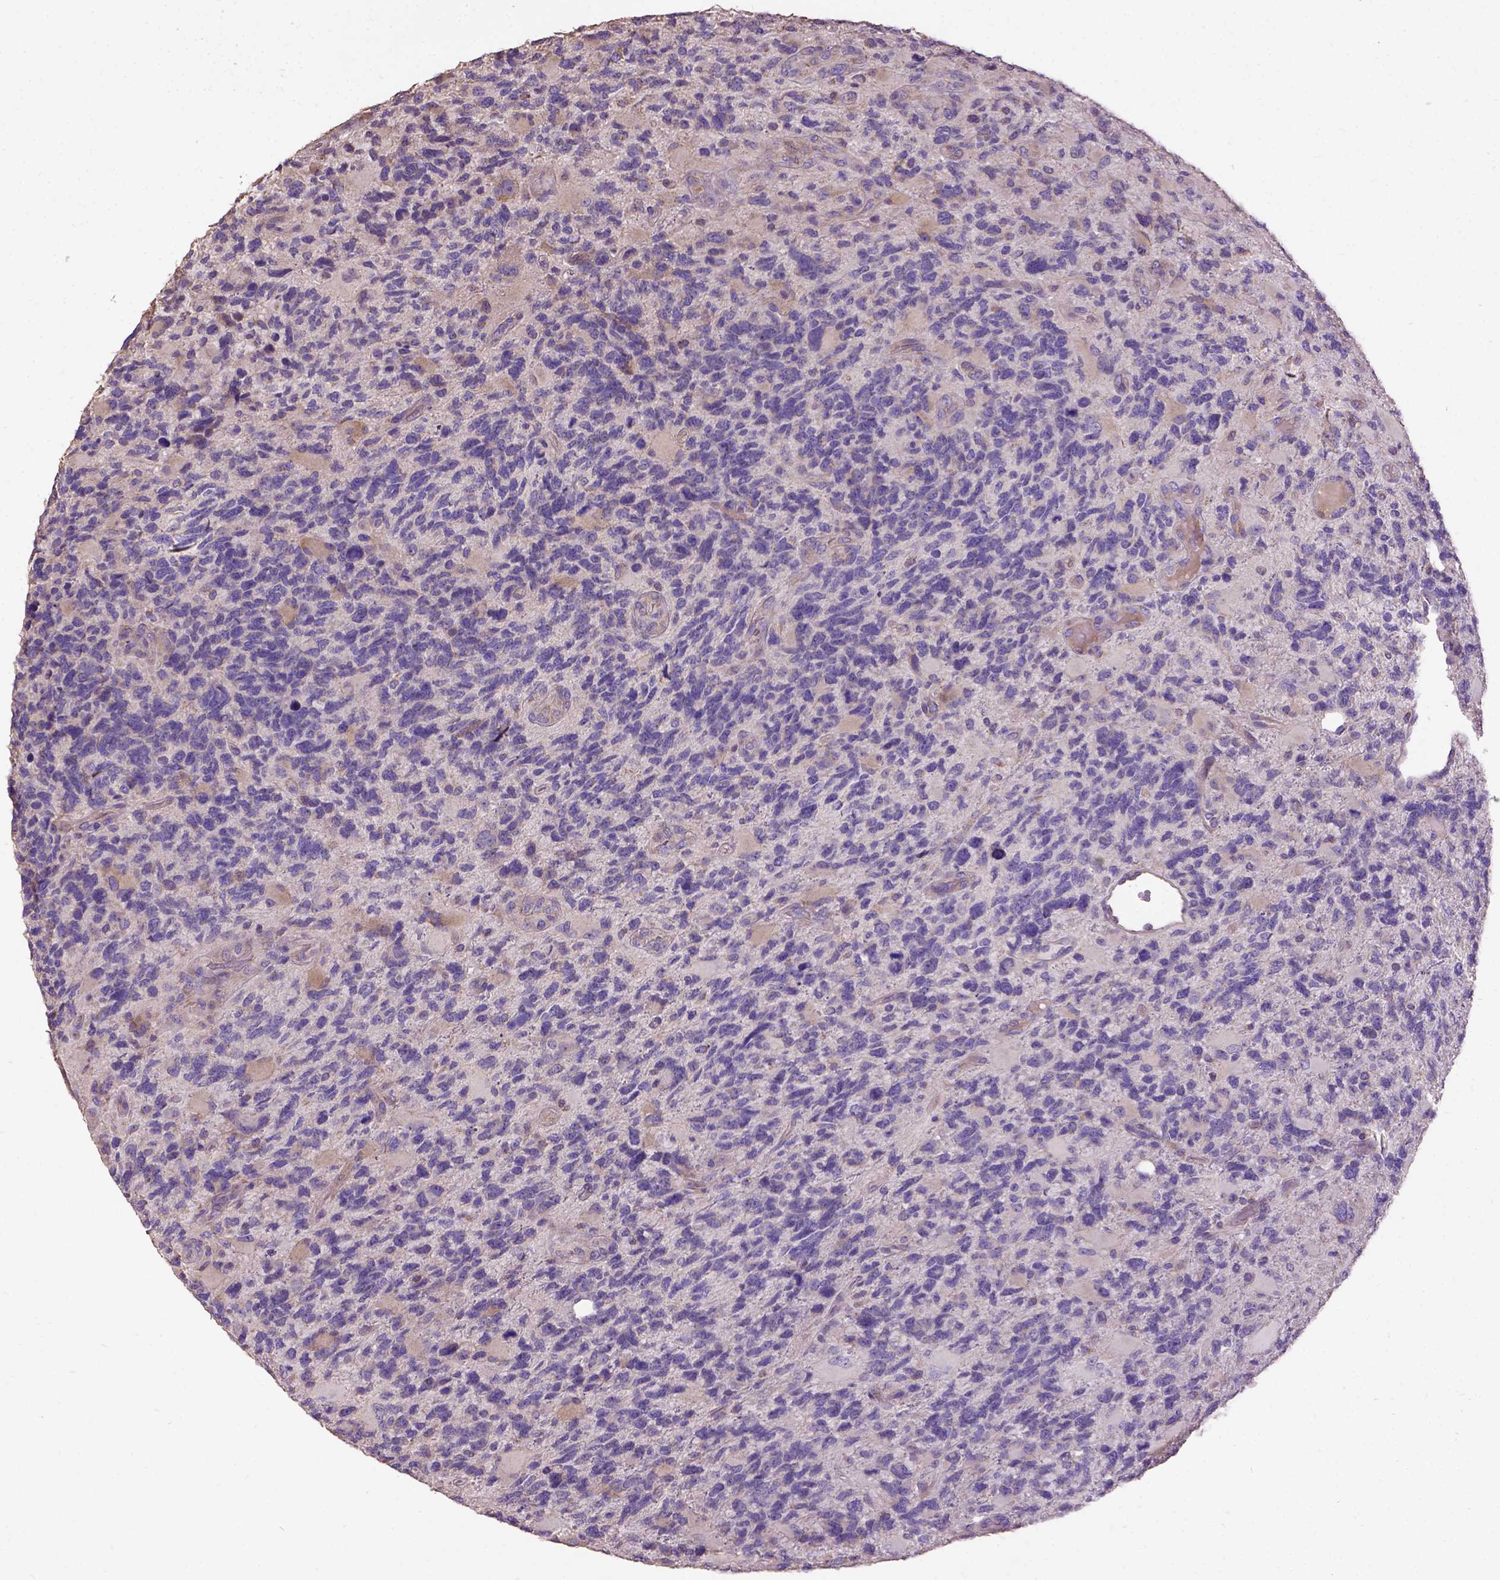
{"staining": {"intensity": "negative", "quantity": "none", "location": "none"}, "tissue": "glioma", "cell_type": "Tumor cells", "image_type": "cancer", "snomed": [{"axis": "morphology", "description": "Glioma, malignant, High grade"}, {"axis": "topography", "description": "Brain"}], "caption": "Immunohistochemistry of human malignant glioma (high-grade) exhibits no expression in tumor cells.", "gene": "DQX1", "patient": {"sex": "female", "age": 71}}